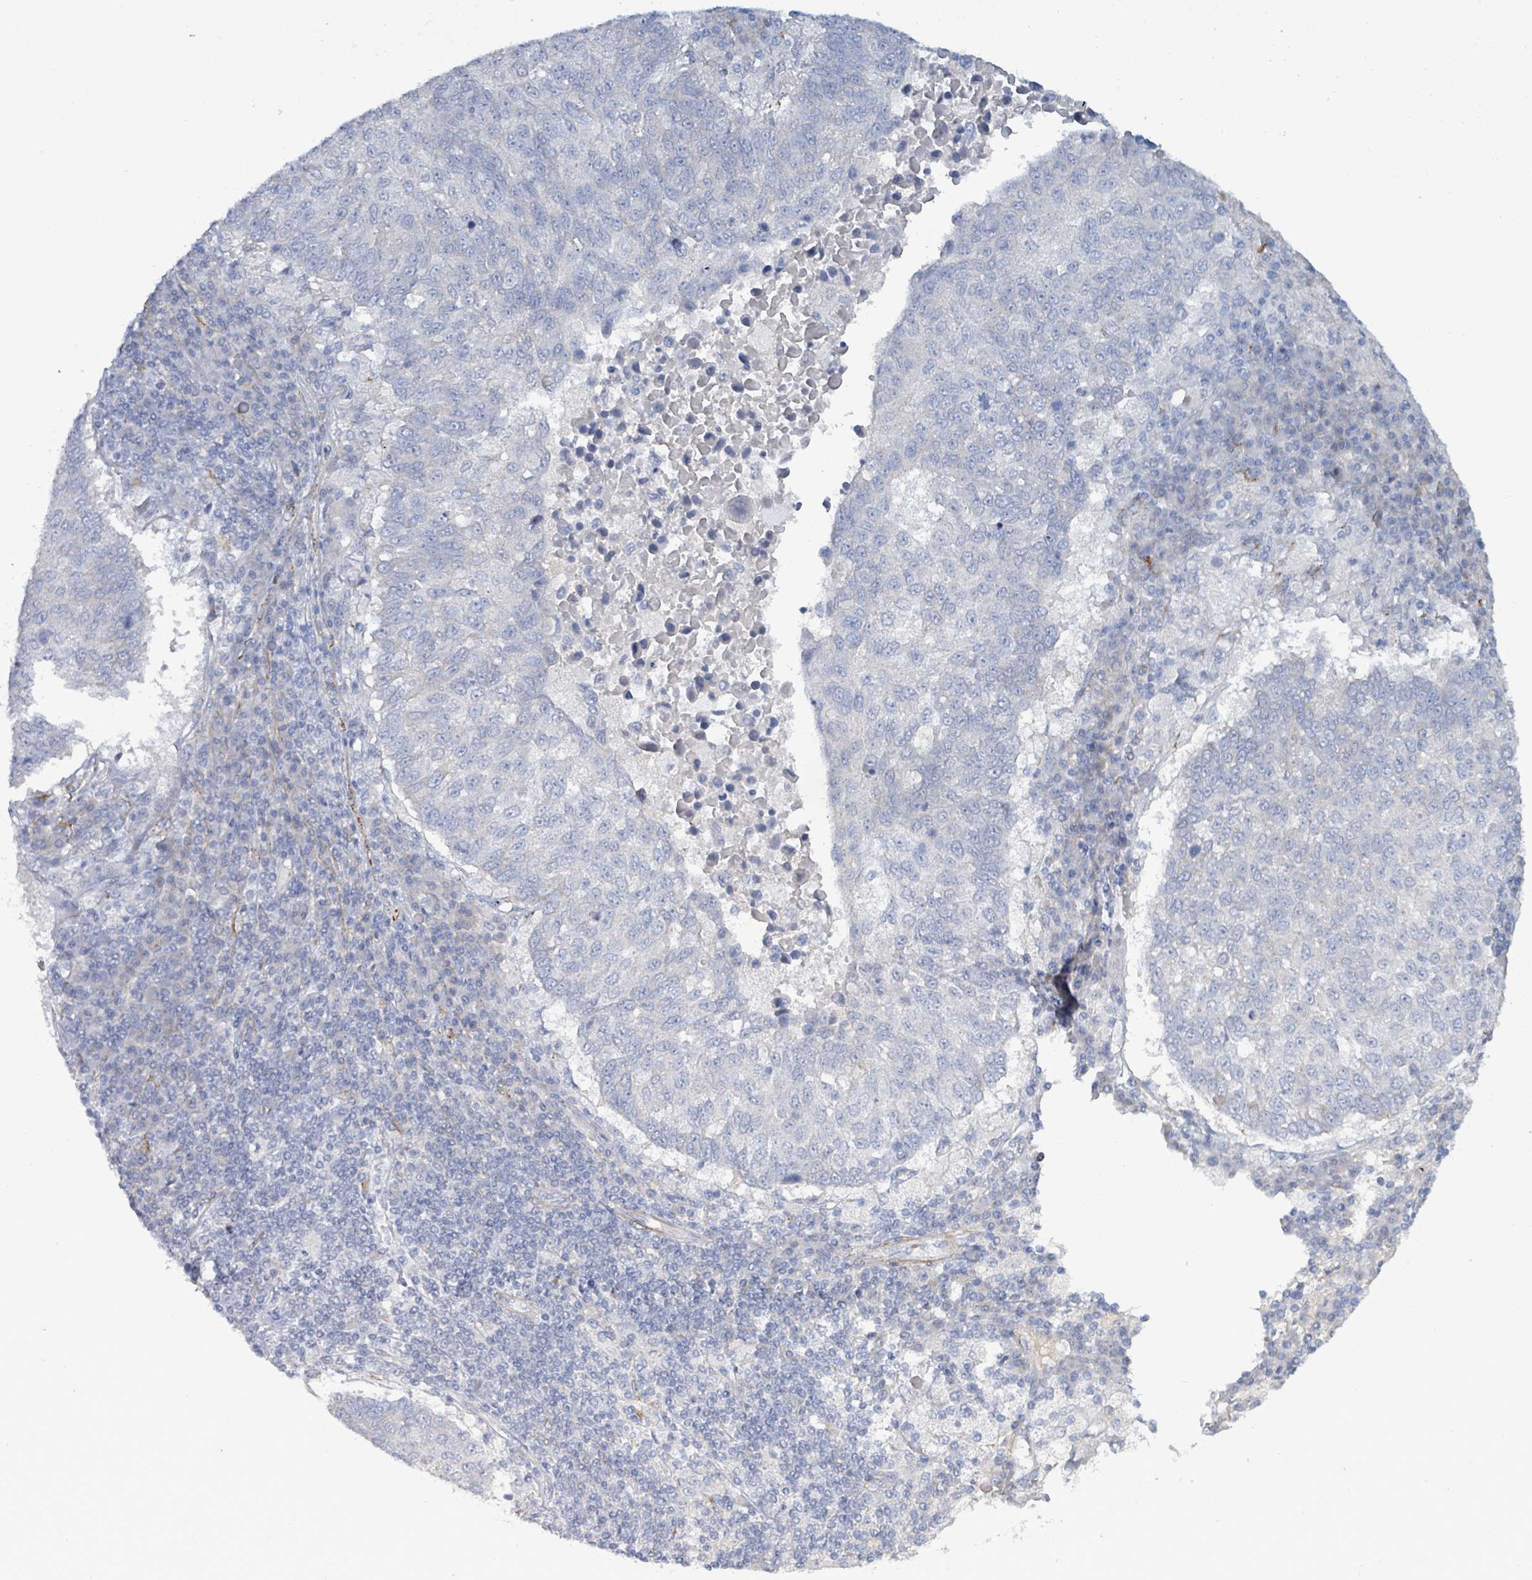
{"staining": {"intensity": "negative", "quantity": "none", "location": "none"}, "tissue": "lung cancer", "cell_type": "Tumor cells", "image_type": "cancer", "snomed": [{"axis": "morphology", "description": "Squamous cell carcinoma, NOS"}, {"axis": "topography", "description": "Lung"}], "caption": "Immunohistochemistry of lung cancer (squamous cell carcinoma) reveals no expression in tumor cells.", "gene": "DMRTC1B", "patient": {"sex": "male", "age": 73}}